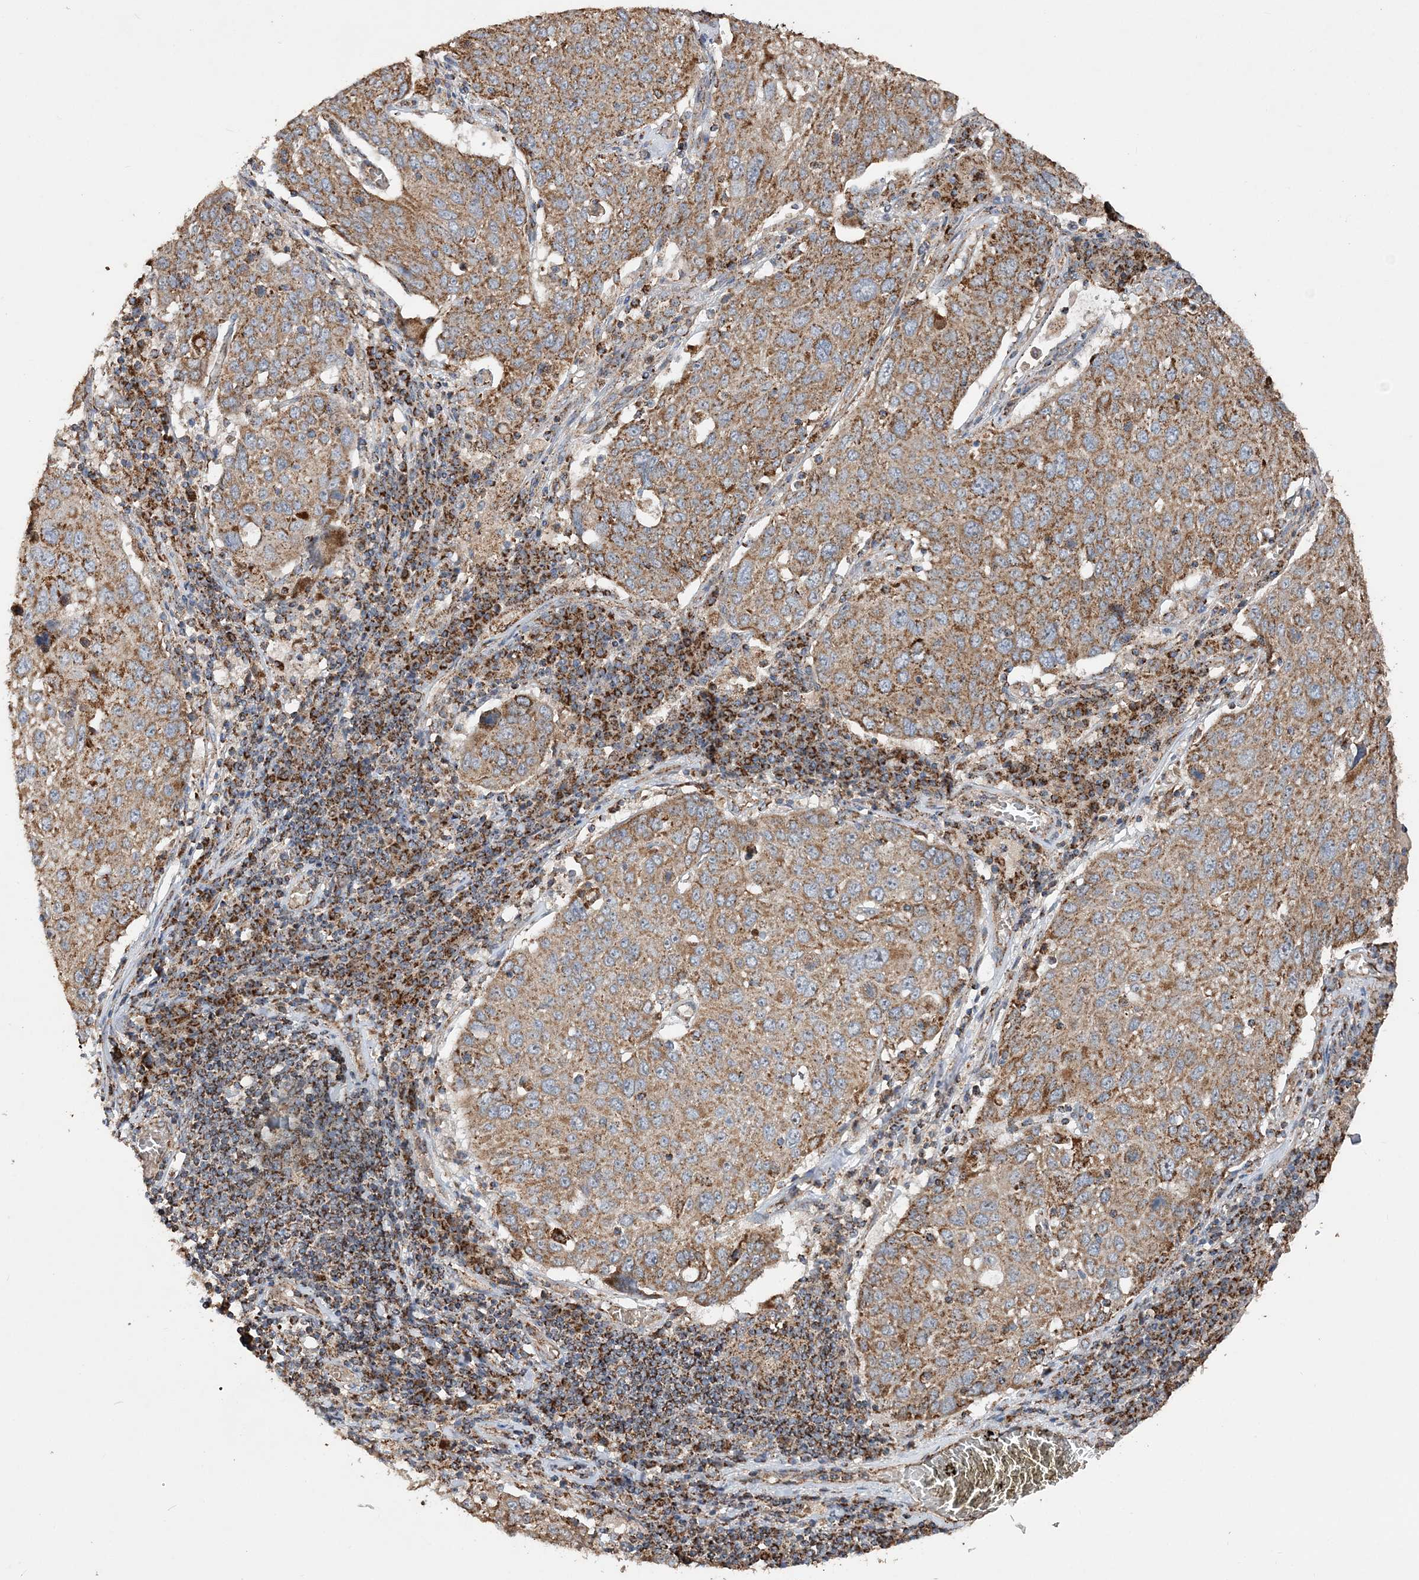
{"staining": {"intensity": "moderate", "quantity": ">75%", "location": "cytoplasmic/membranous"}, "tissue": "lung cancer", "cell_type": "Tumor cells", "image_type": "cancer", "snomed": [{"axis": "morphology", "description": "Squamous cell carcinoma, NOS"}, {"axis": "topography", "description": "Lung"}], "caption": "There is medium levels of moderate cytoplasmic/membranous expression in tumor cells of lung squamous cell carcinoma, as demonstrated by immunohistochemical staining (brown color).", "gene": "POC5", "patient": {"sex": "male", "age": 65}}